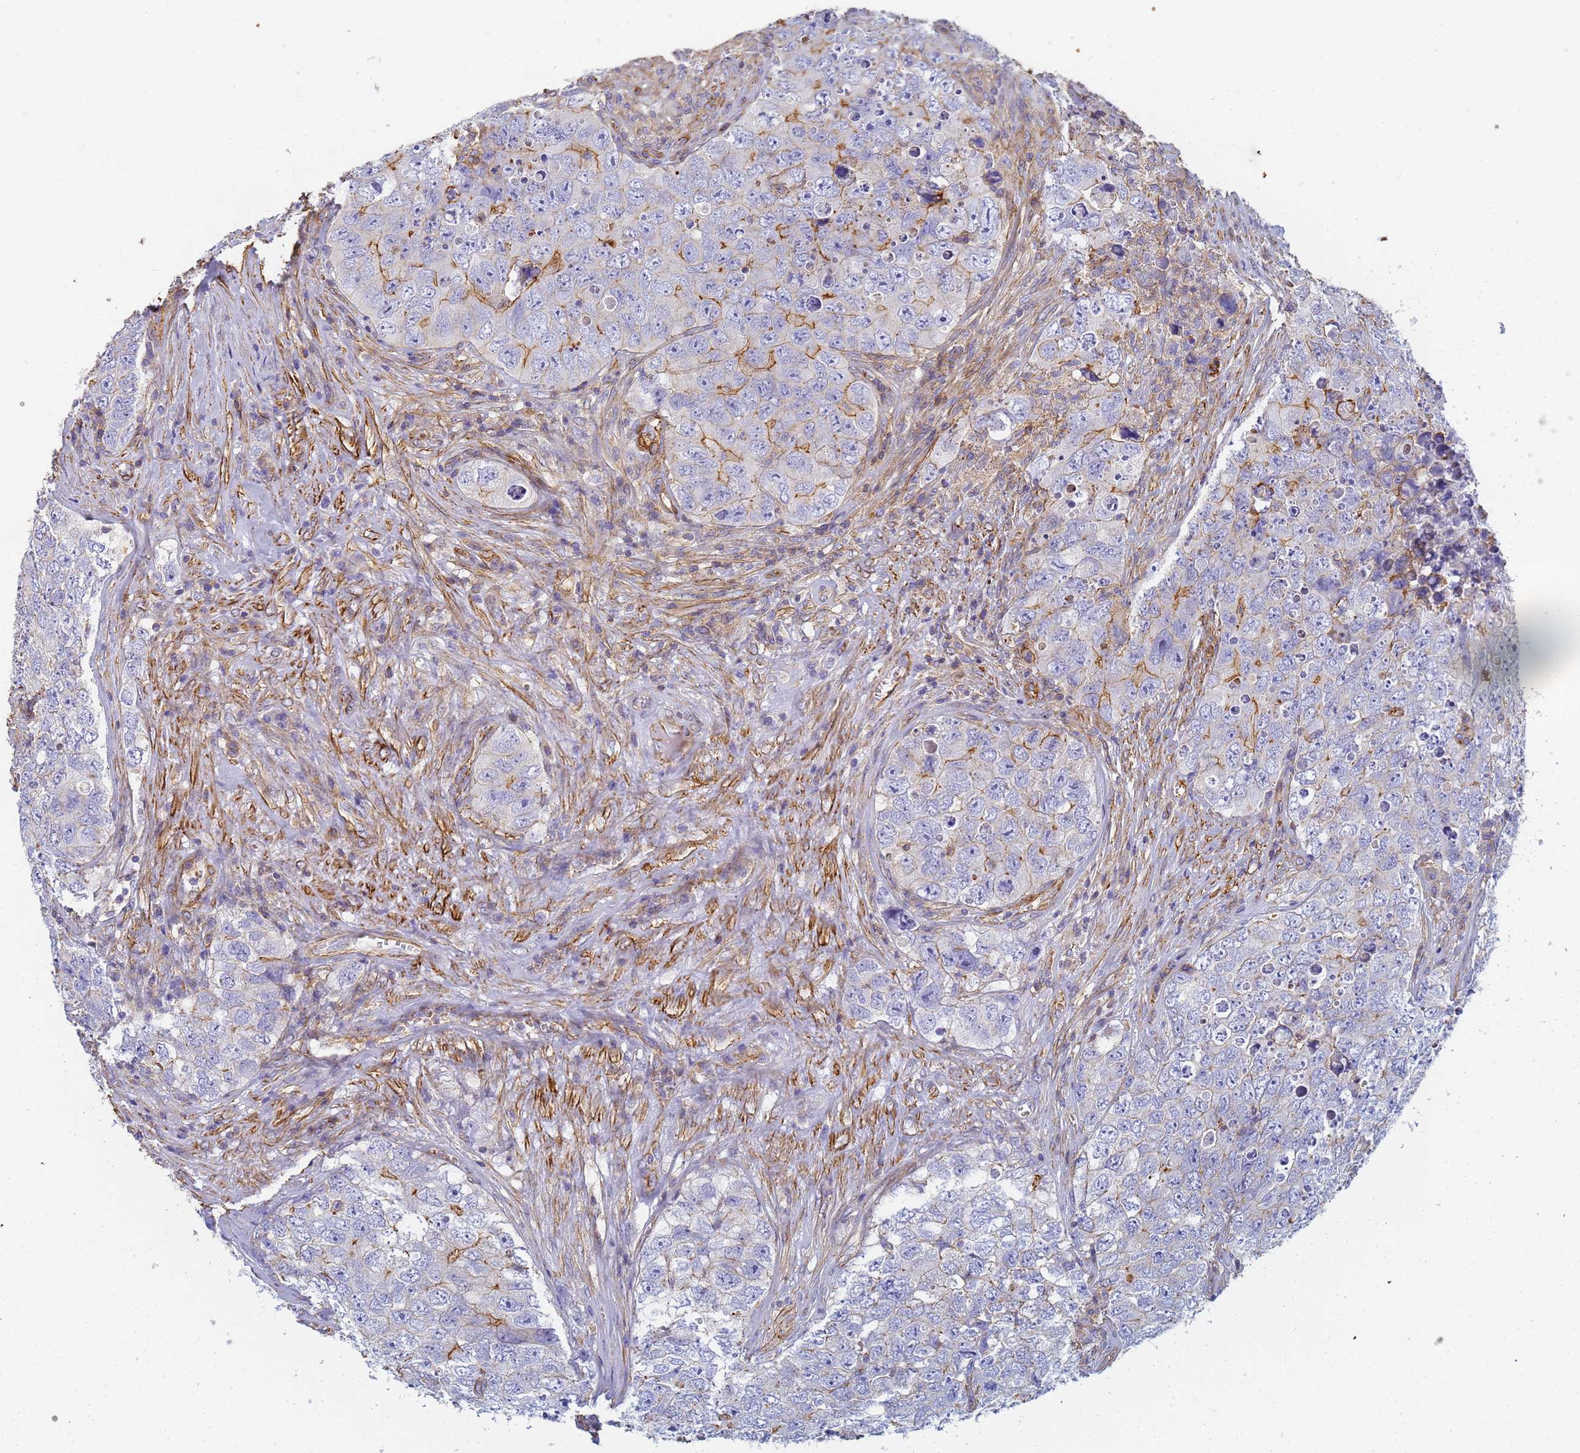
{"staining": {"intensity": "moderate", "quantity": "25%-75%", "location": "cytoplasmic/membranous"}, "tissue": "testis cancer", "cell_type": "Tumor cells", "image_type": "cancer", "snomed": [{"axis": "morphology", "description": "Seminoma, NOS"}, {"axis": "morphology", "description": "Carcinoma, Embryonal, NOS"}, {"axis": "topography", "description": "Testis"}], "caption": "Human testis seminoma stained with a protein marker exhibits moderate staining in tumor cells.", "gene": "TPM1", "patient": {"sex": "male", "age": 43}}